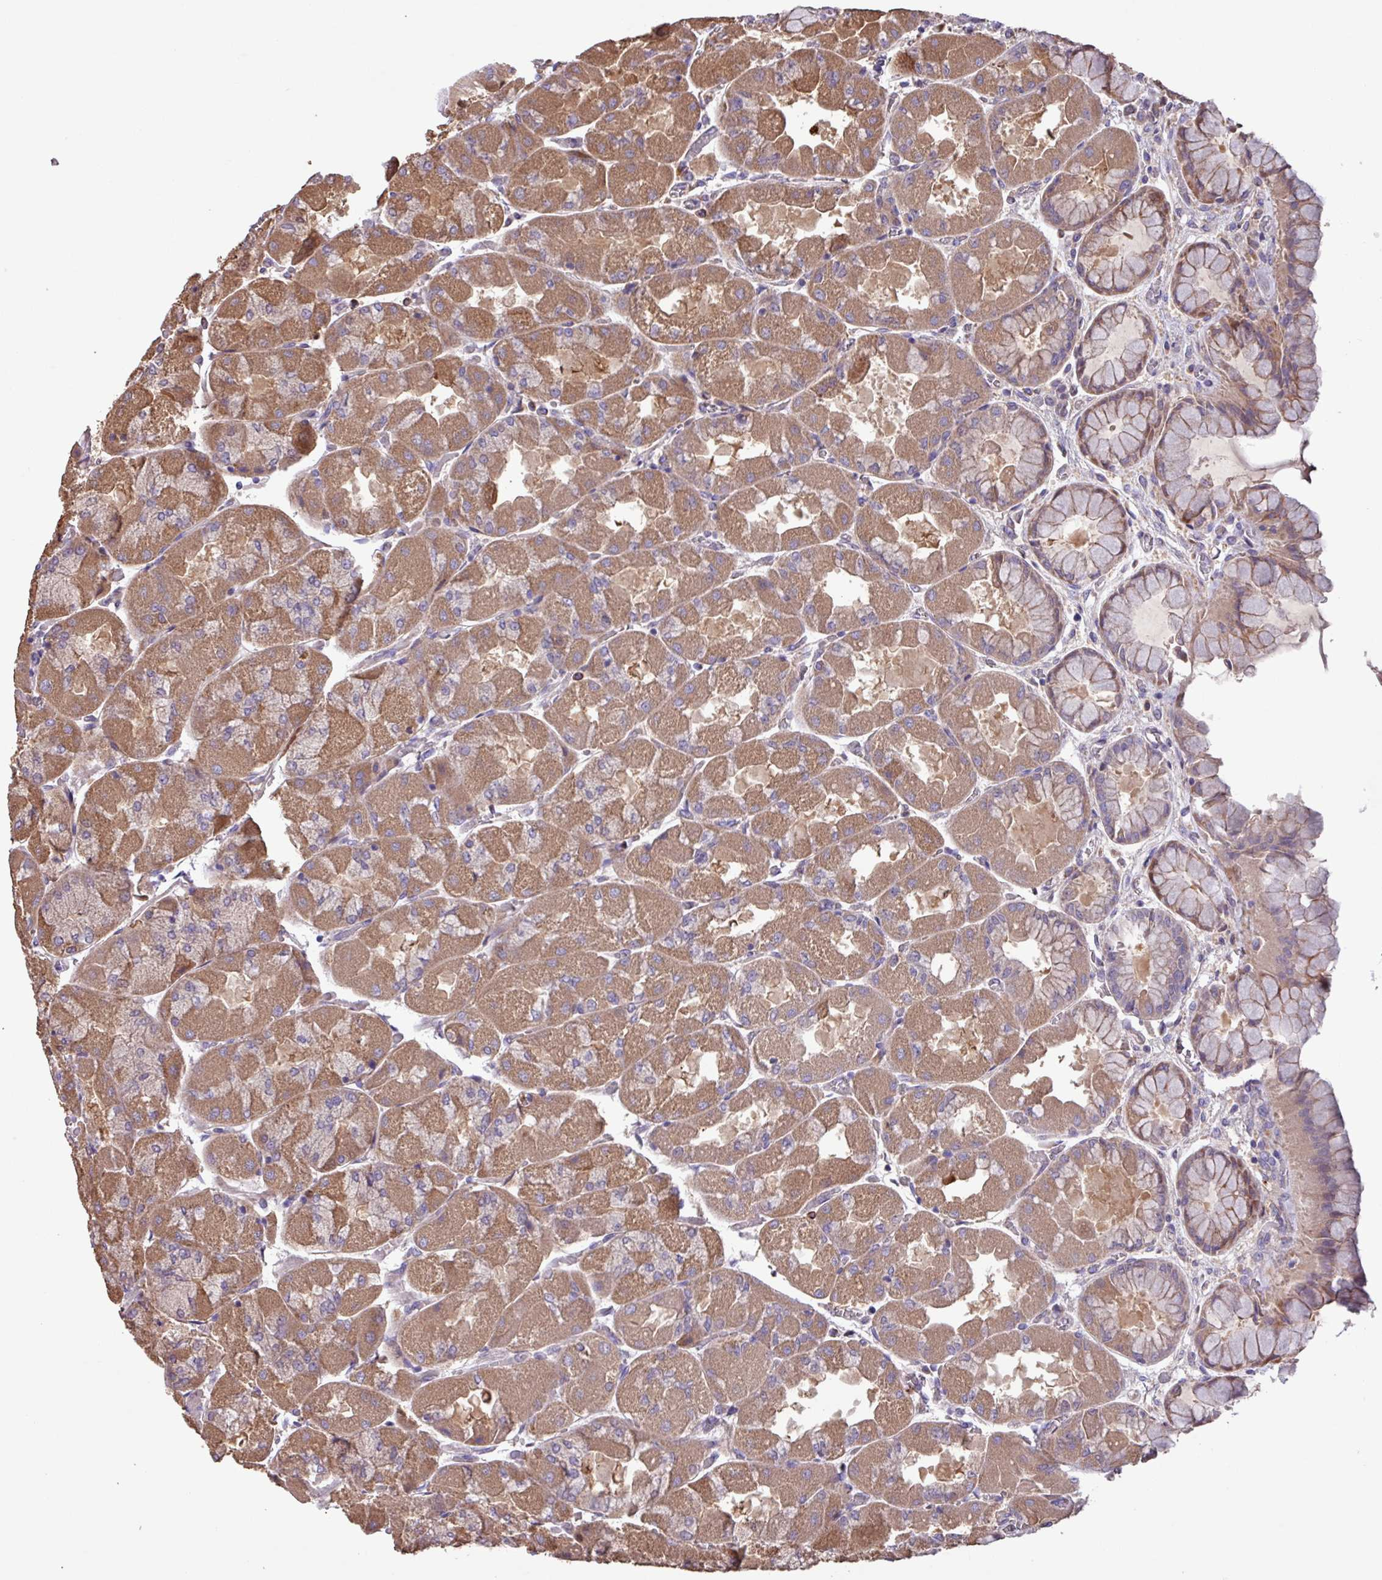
{"staining": {"intensity": "moderate", "quantity": ">75%", "location": "cytoplasmic/membranous"}, "tissue": "stomach", "cell_type": "Glandular cells", "image_type": "normal", "snomed": [{"axis": "morphology", "description": "Normal tissue, NOS"}, {"axis": "topography", "description": "Stomach"}], "caption": "Protein staining of benign stomach exhibits moderate cytoplasmic/membranous positivity in about >75% of glandular cells.", "gene": "PTPRQ", "patient": {"sex": "female", "age": 61}}